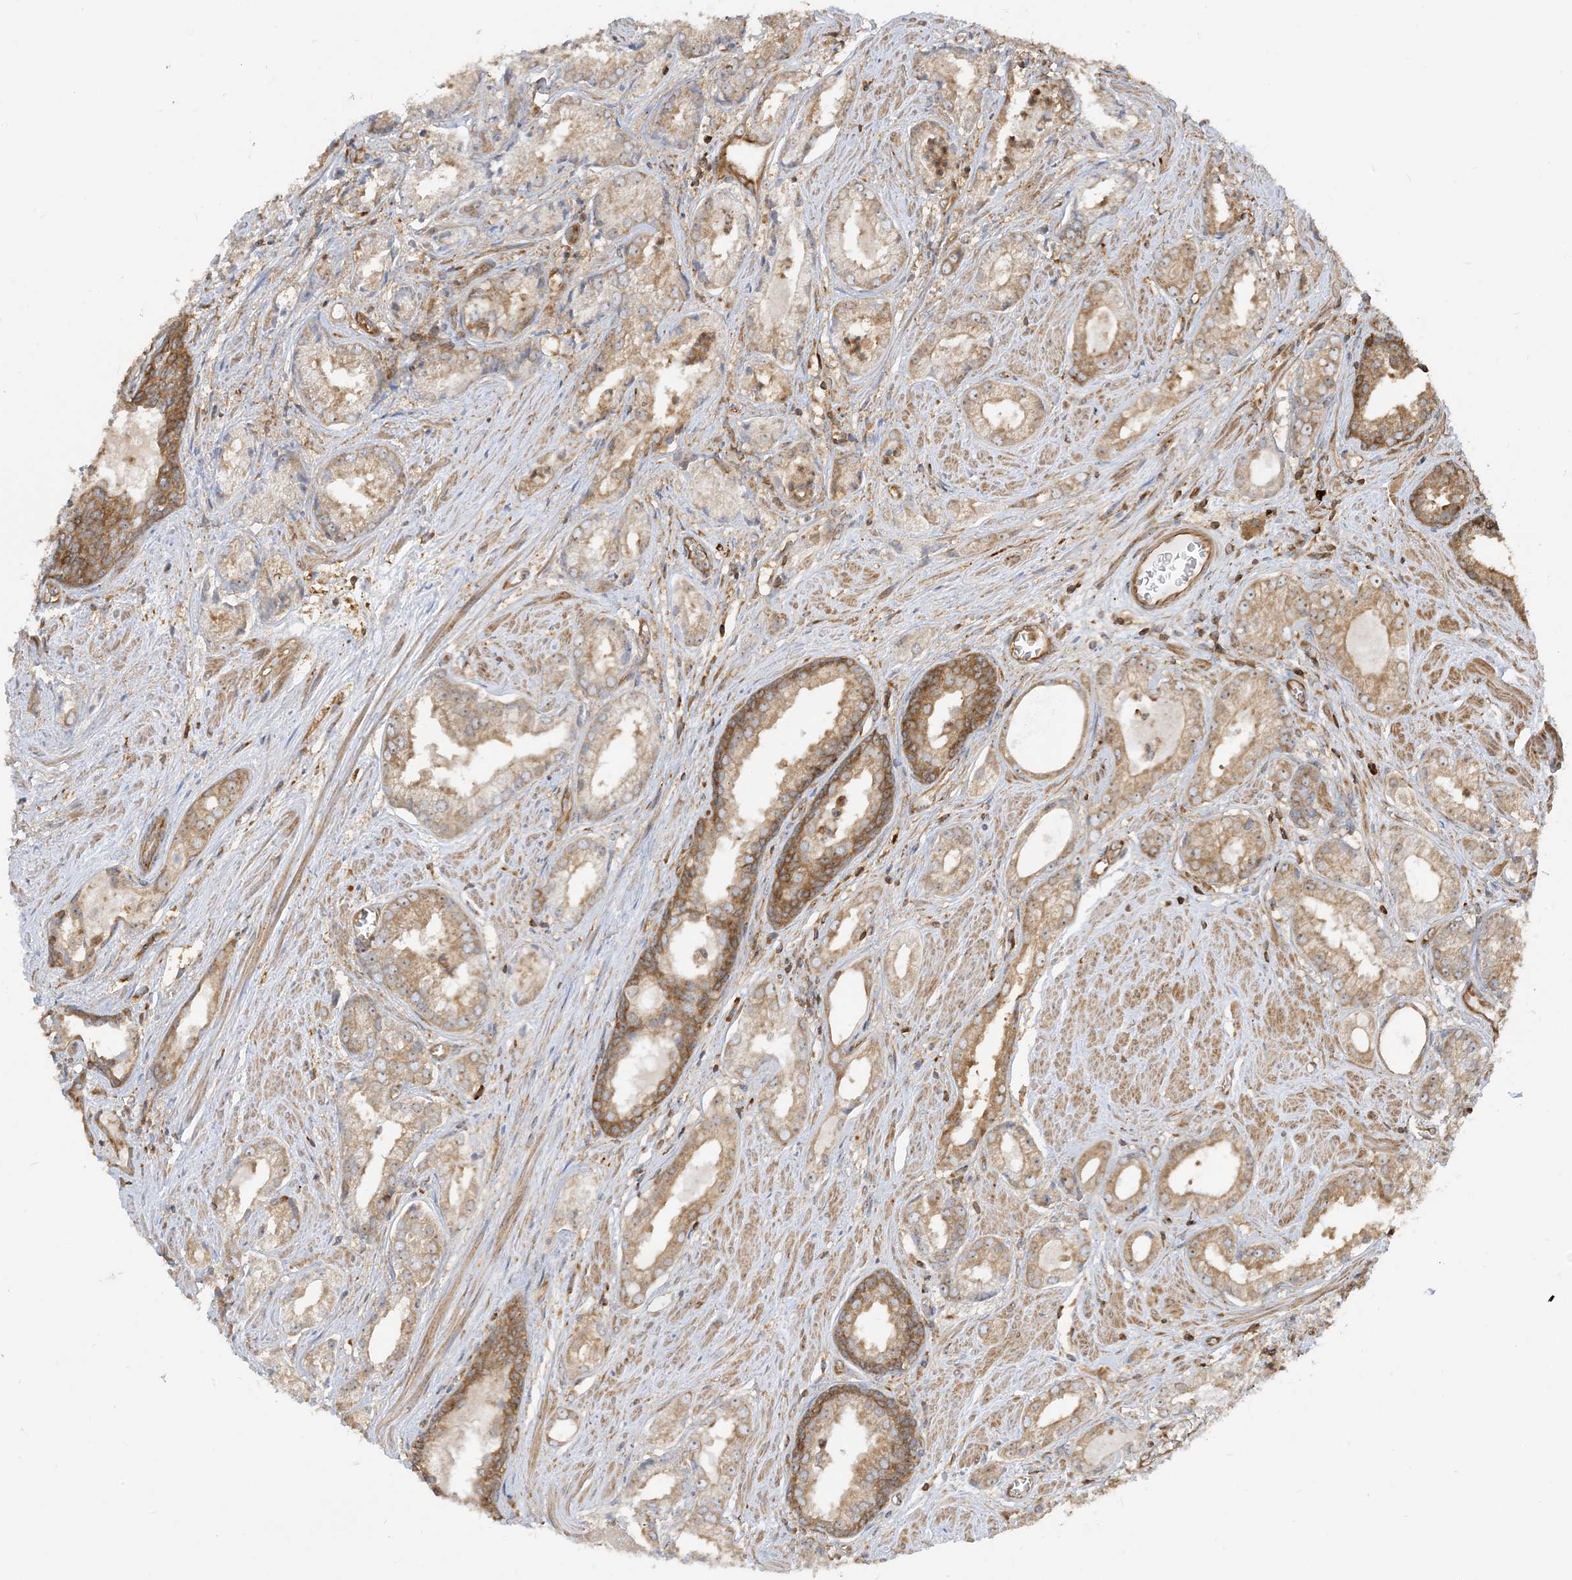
{"staining": {"intensity": "moderate", "quantity": ">75%", "location": "cytoplasmic/membranous"}, "tissue": "prostate cancer", "cell_type": "Tumor cells", "image_type": "cancer", "snomed": [{"axis": "morphology", "description": "Adenocarcinoma, Low grade"}, {"axis": "topography", "description": "Prostate"}], "caption": "Human prostate cancer stained with a brown dye reveals moderate cytoplasmic/membranous positive positivity in about >75% of tumor cells.", "gene": "SRP72", "patient": {"sex": "male", "age": 54}}